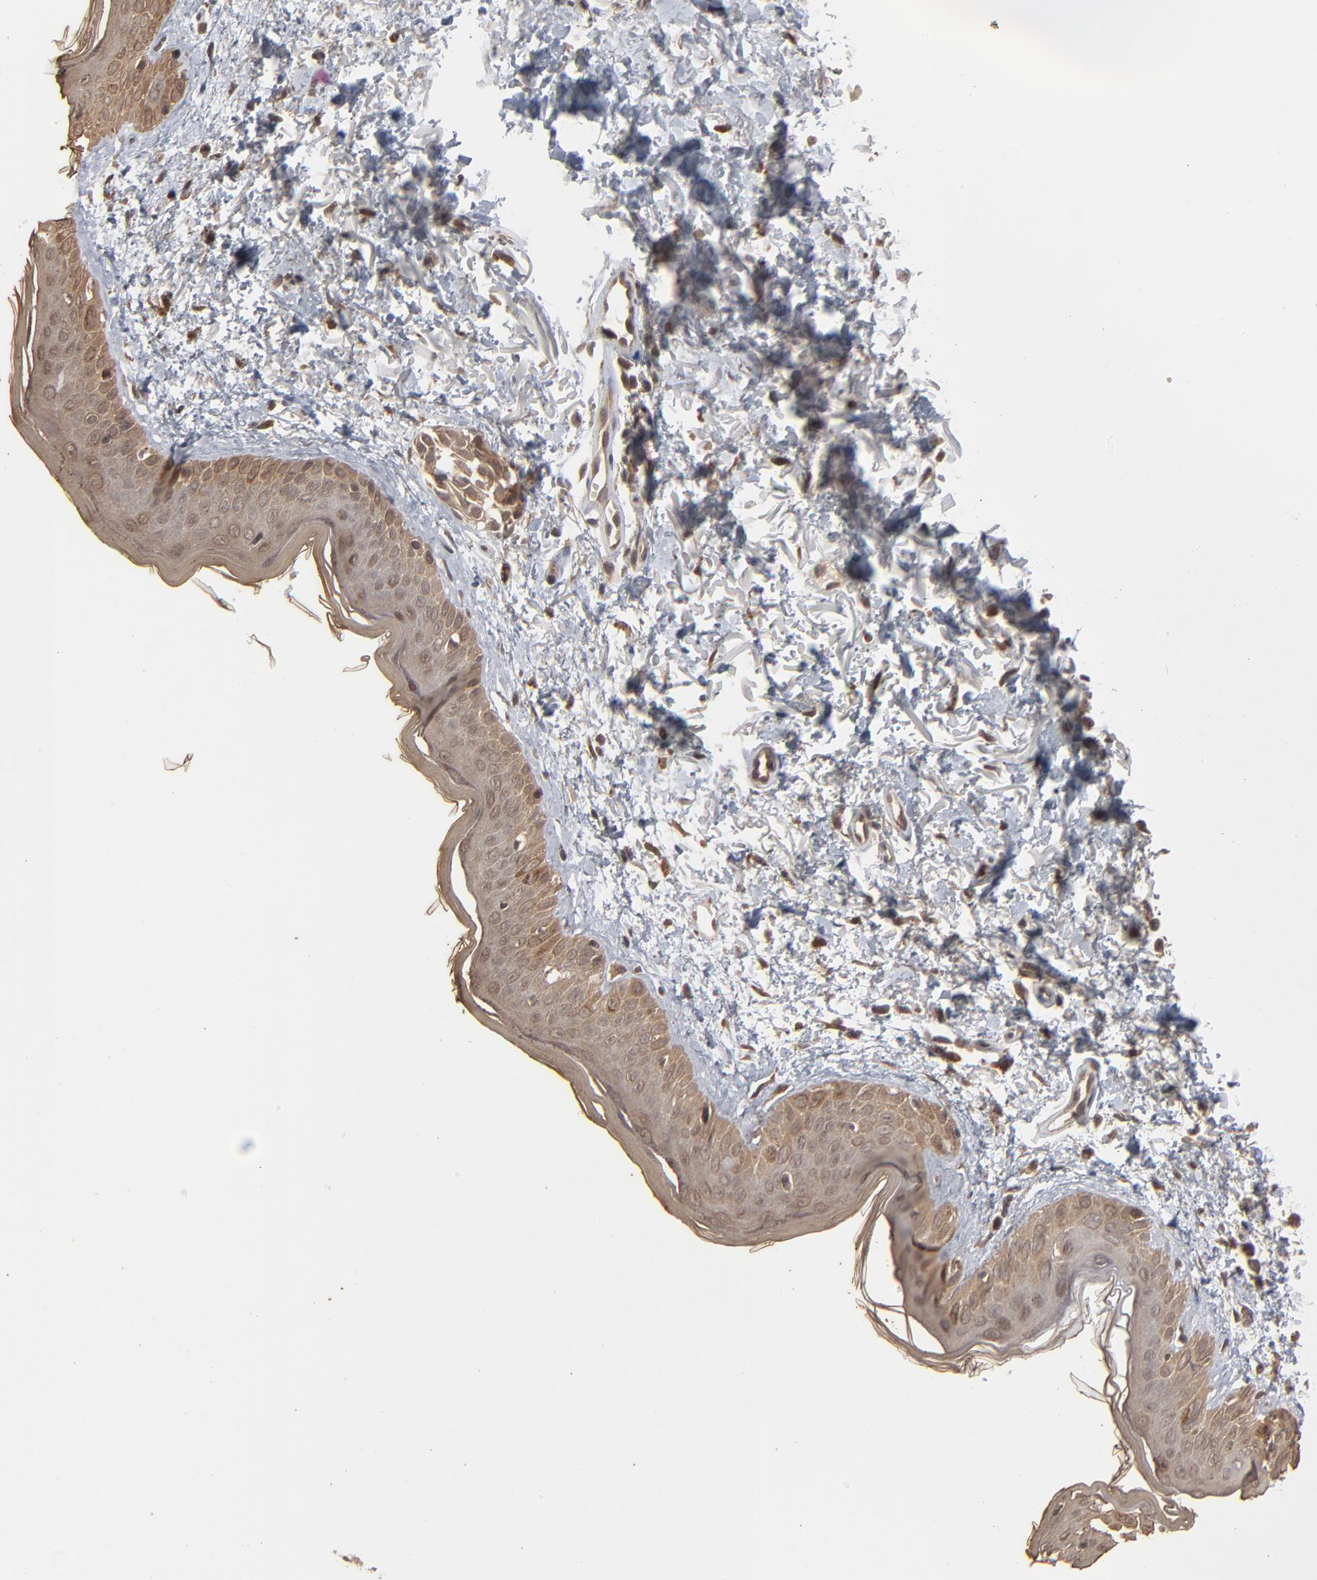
{"staining": {"intensity": "moderate", "quantity": ">75%", "location": "cytoplasmic/membranous"}, "tissue": "melanoma", "cell_type": "Tumor cells", "image_type": "cancer", "snomed": [{"axis": "morphology", "description": "Malignant melanoma, NOS"}, {"axis": "topography", "description": "Skin"}], "caption": "Malignant melanoma was stained to show a protein in brown. There is medium levels of moderate cytoplasmic/membranous expression in approximately >75% of tumor cells. The protein of interest is stained brown, and the nuclei are stained in blue (DAB (3,3'-diaminobenzidine) IHC with brightfield microscopy, high magnification).", "gene": "SCFD1", "patient": {"sex": "male", "age": 76}}